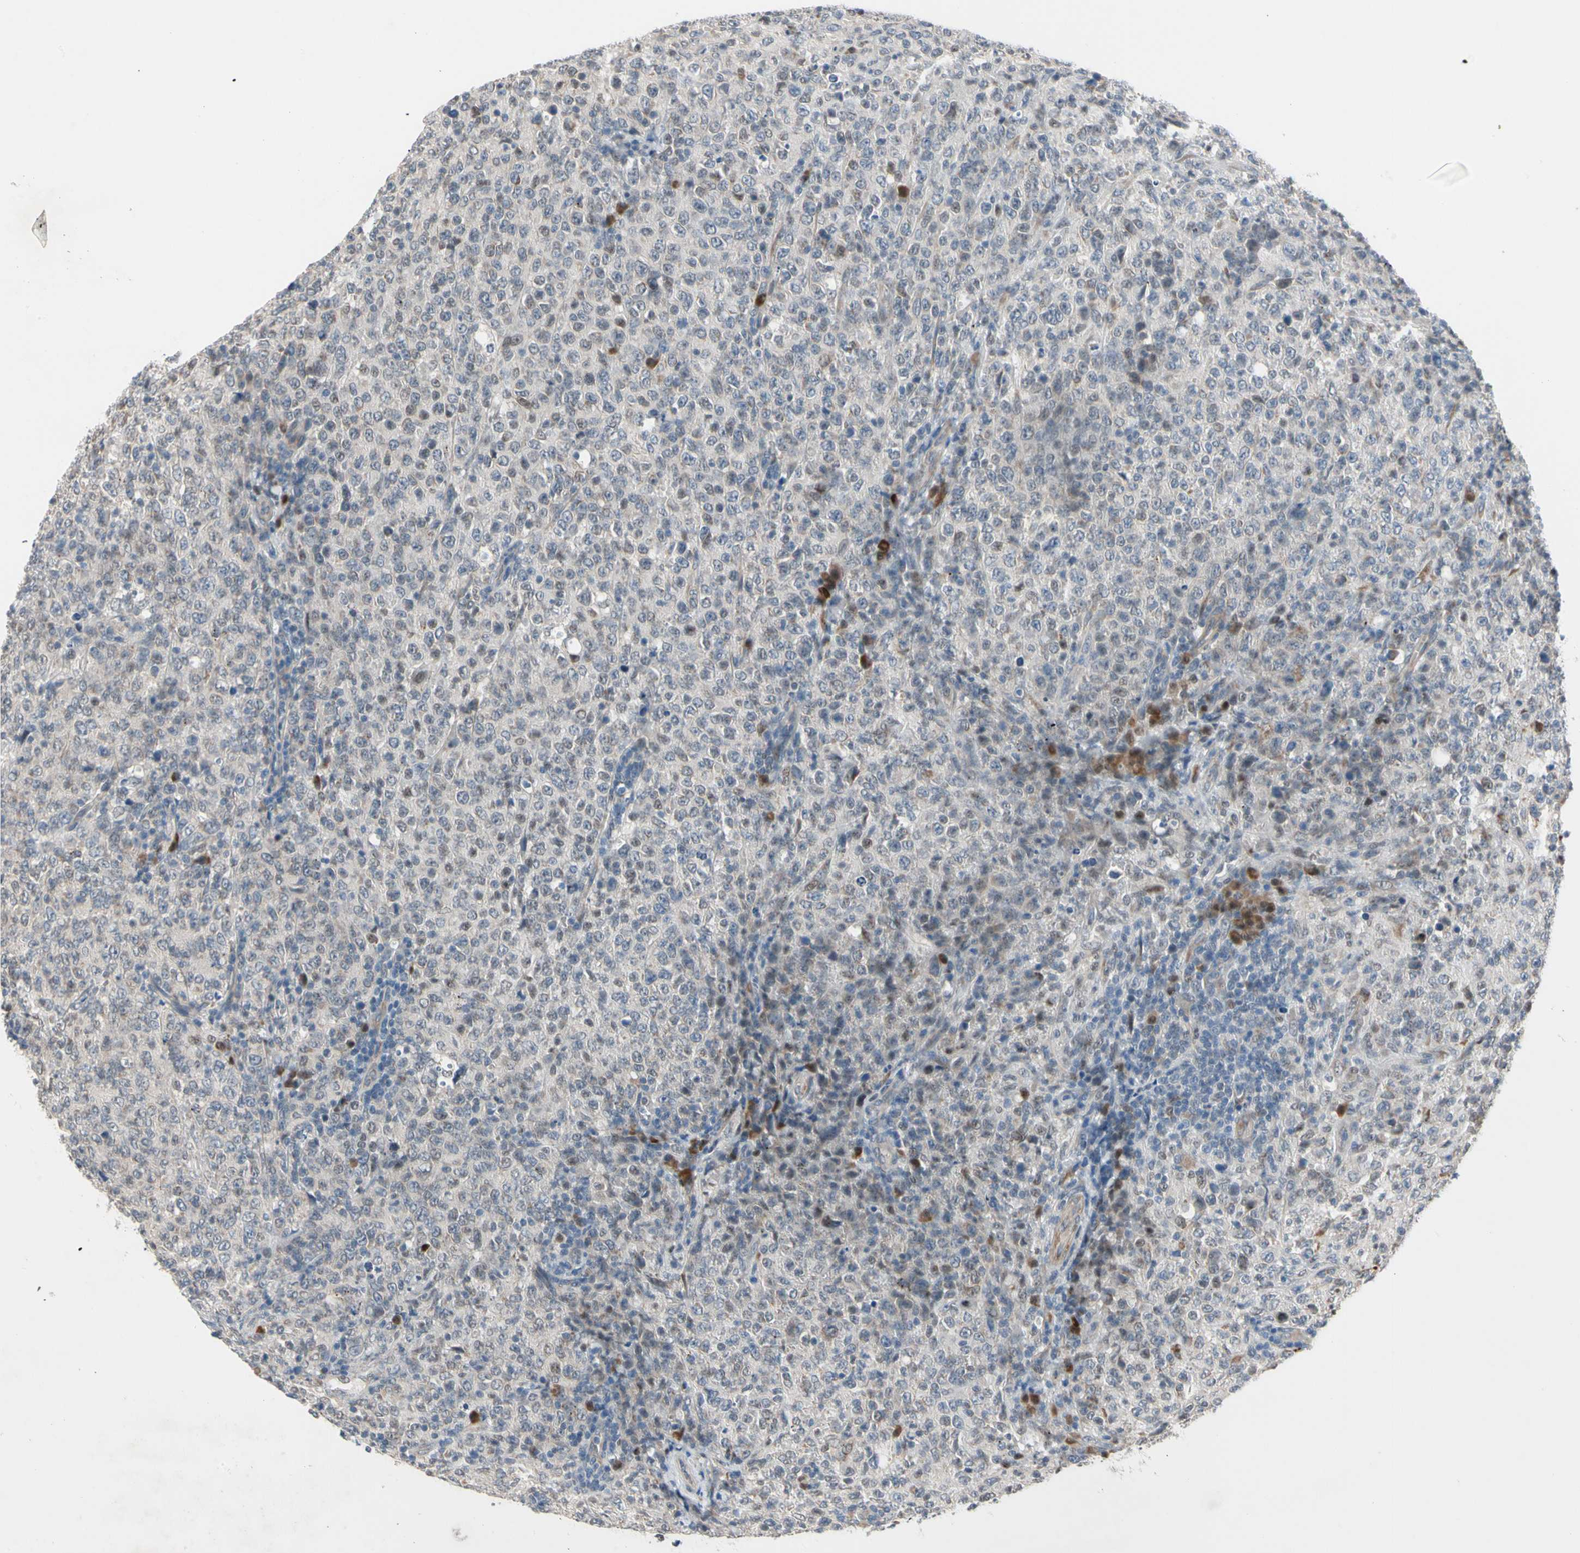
{"staining": {"intensity": "weak", "quantity": "<25%", "location": "cytoplasmic/membranous,nuclear"}, "tissue": "lymphoma", "cell_type": "Tumor cells", "image_type": "cancer", "snomed": [{"axis": "morphology", "description": "Malignant lymphoma, non-Hodgkin's type, High grade"}, {"axis": "topography", "description": "Tonsil"}], "caption": "This histopathology image is of malignant lymphoma, non-Hodgkin's type (high-grade) stained with IHC to label a protein in brown with the nuclei are counter-stained blue. There is no expression in tumor cells.", "gene": "MARK1", "patient": {"sex": "female", "age": 36}}